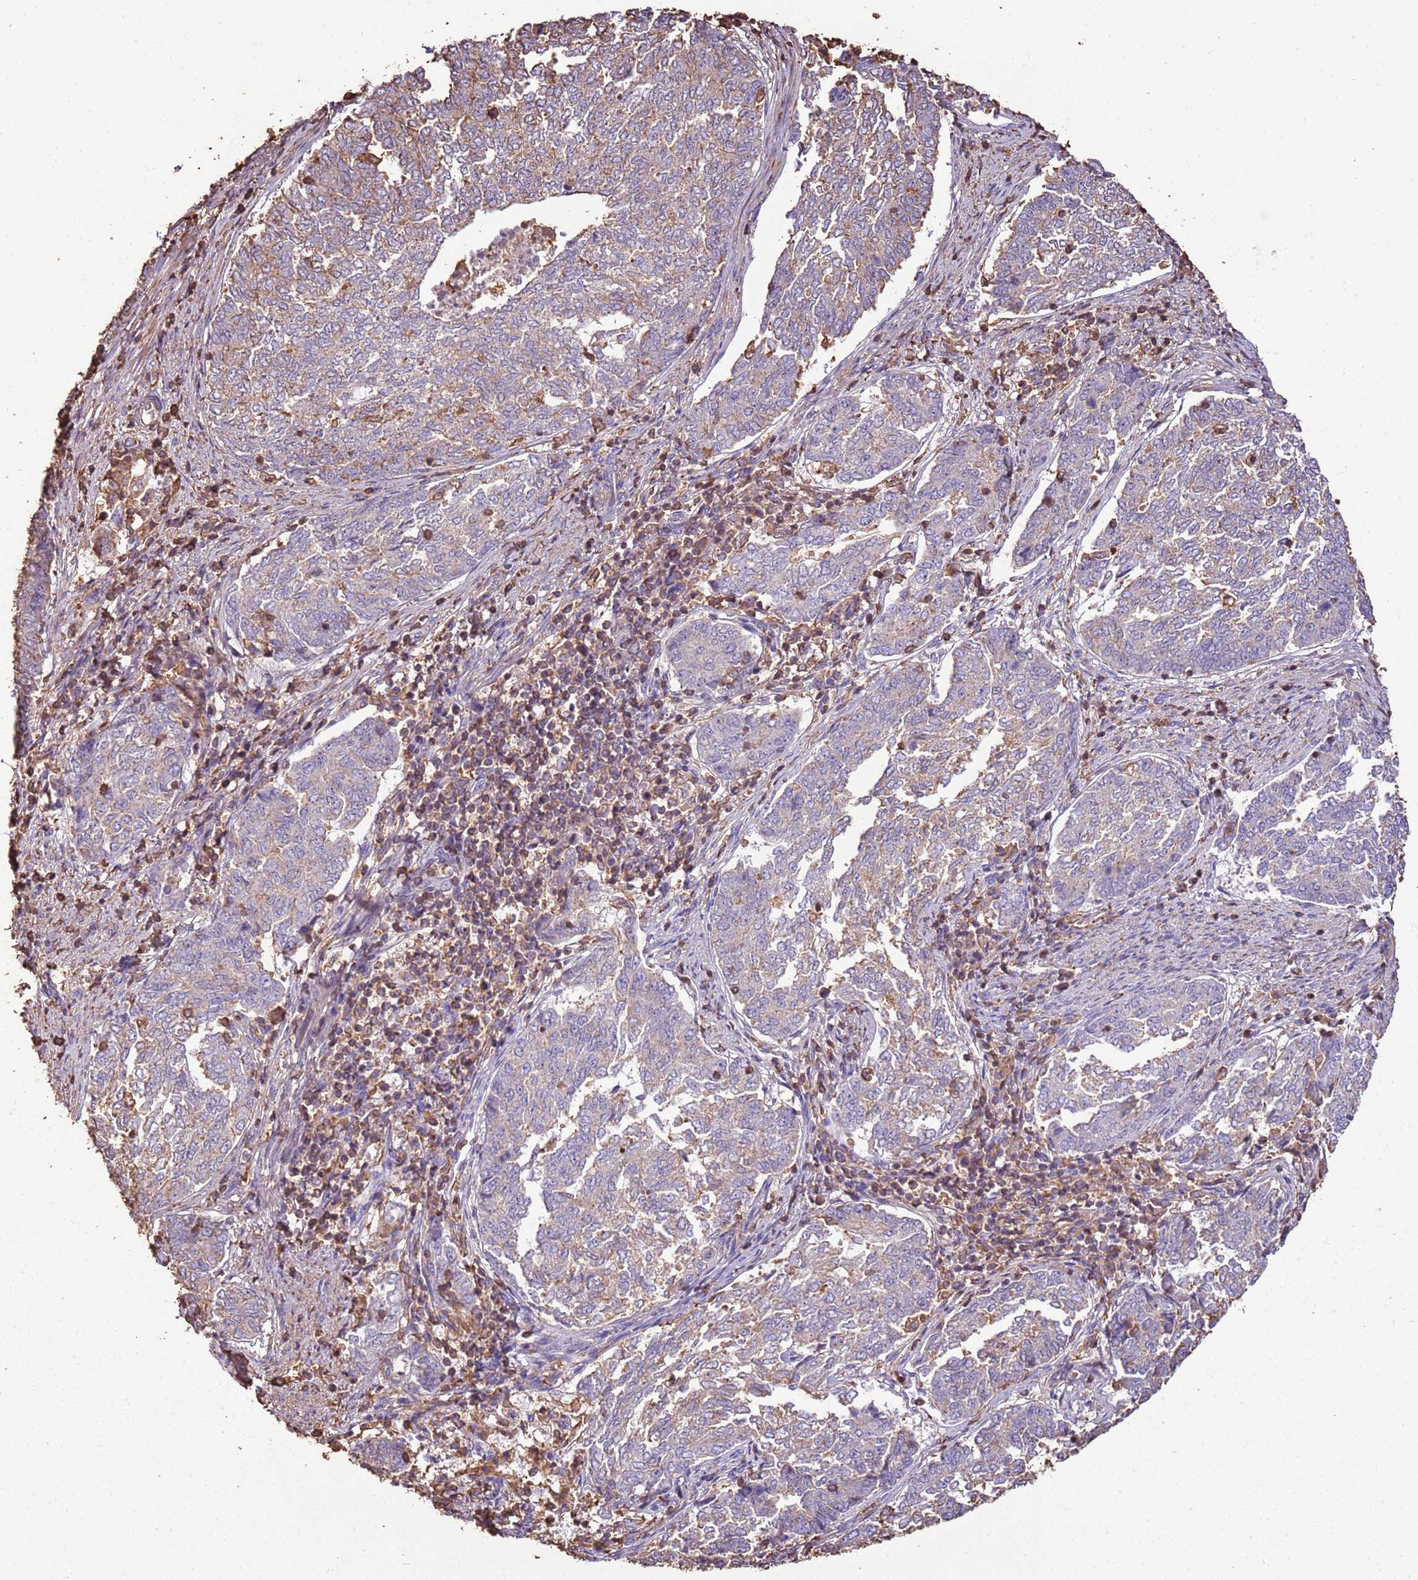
{"staining": {"intensity": "weak", "quantity": "25%-75%", "location": "cytoplasmic/membranous"}, "tissue": "endometrial cancer", "cell_type": "Tumor cells", "image_type": "cancer", "snomed": [{"axis": "morphology", "description": "Adenocarcinoma, NOS"}, {"axis": "topography", "description": "Endometrium"}], "caption": "A low amount of weak cytoplasmic/membranous staining is present in approximately 25%-75% of tumor cells in endometrial cancer tissue. (DAB (3,3'-diaminobenzidine) = brown stain, brightfield microscopy at high magnification).", "gene": "ARL10", "patient": {"sex": "female", "age": 80}}